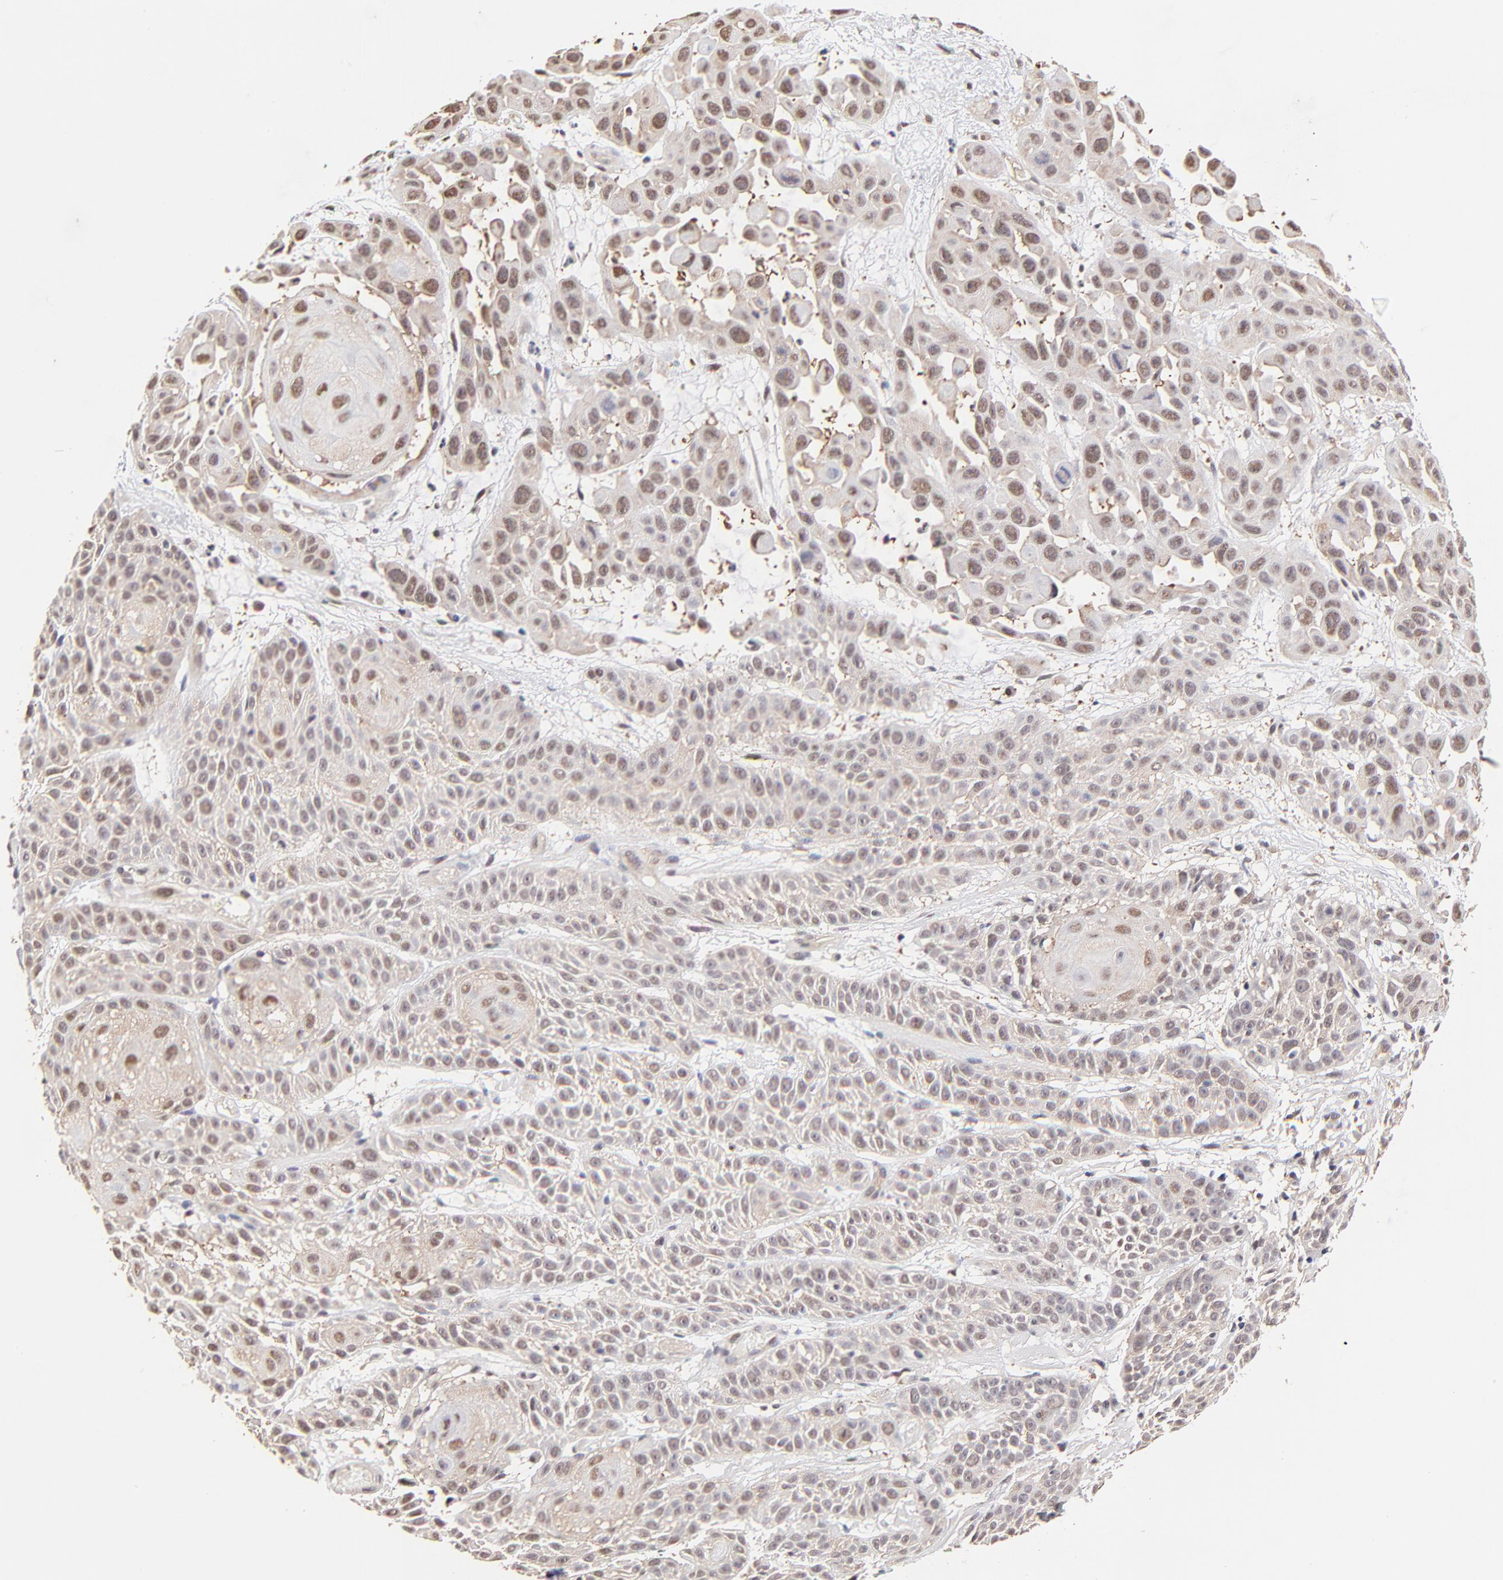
{"staining": {"intensity": "weak", "quantity": "25%-75%", "location": "nuclear"}, "tissue": "skin cancer", "cell_type": "Tumor cells", "image_type": "cancer", "snomed": [{"axis": "morphology", "description": "Squamous cell carcinoma, NOS"}, {"axis": "topography", "description": "Skin"}], "caption": "An immunohistochemistry photomicrograph of neoplastic tissue is shown. Protein staining in brown shows weak nuclear positivity in squamous cell carcinoma (skin) within tumor cells.", "gene": "PSMC4", "patient": {"sex": "male", "age": 81}}